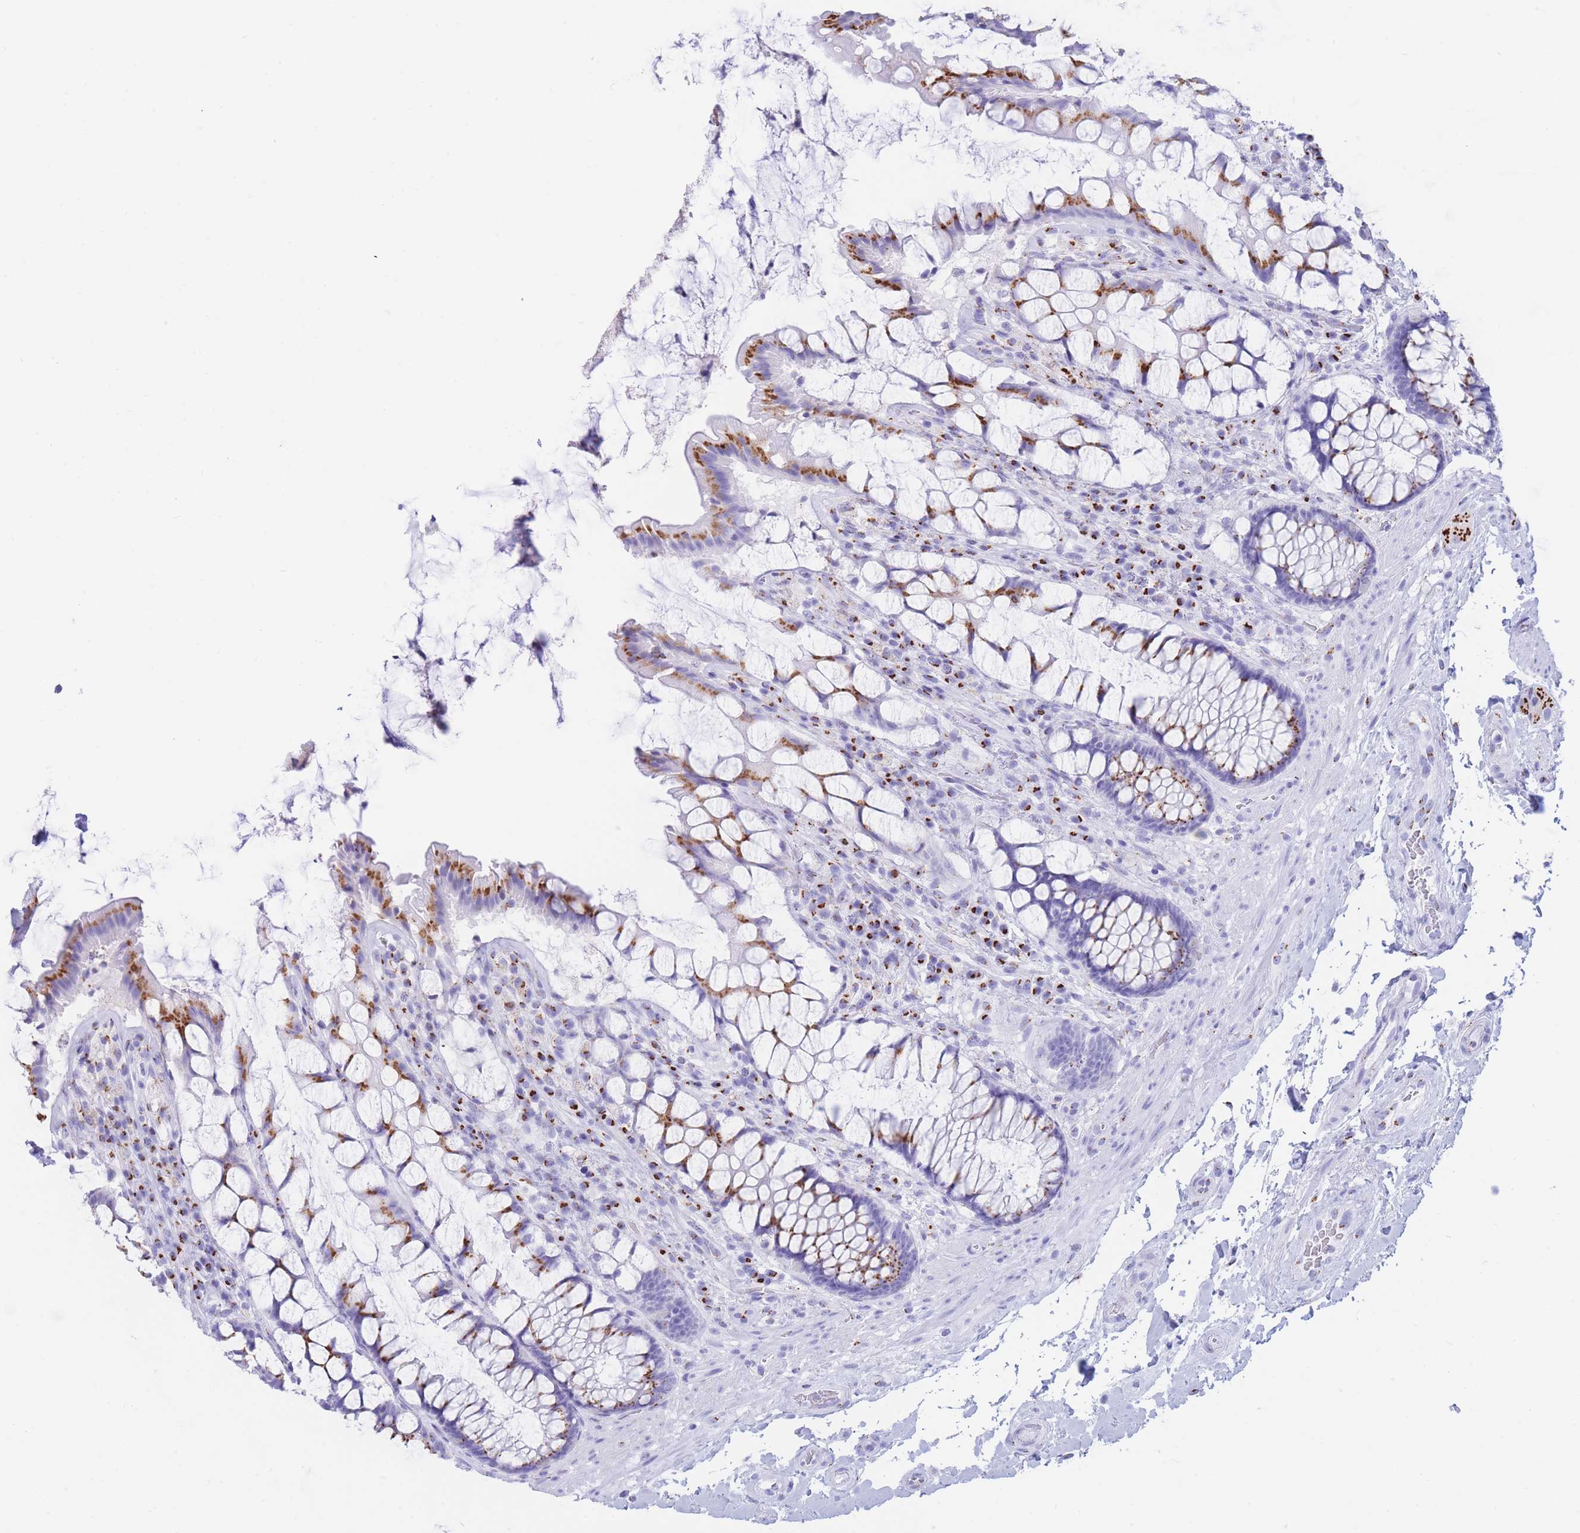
{"staining": {"intensity": "strong", "quantity": ">75%", "location": "cytoplasmic/membranous"}, "tissue": "rectum", "cell_type": "Glandular cells", "image_type": "normal", "snomed": [{"axis": "morphology", "description": "Normal tissue, NOS"}, {"axis": "topography", "description": "Rectum"}], "caption": "Immunohistochemistry of benign human rectum reveals high levels of strong cytoplasmic/membranous expression in approximately >75% of glandular cells. (Stains: DAB (3,3'-diaminobenzidine) in brown, nuclei in blue, Microscopy: brightfield microscopy at high magnification).", "gene": "FAM3C", "patient": {"sex": "female", "age": 58}}